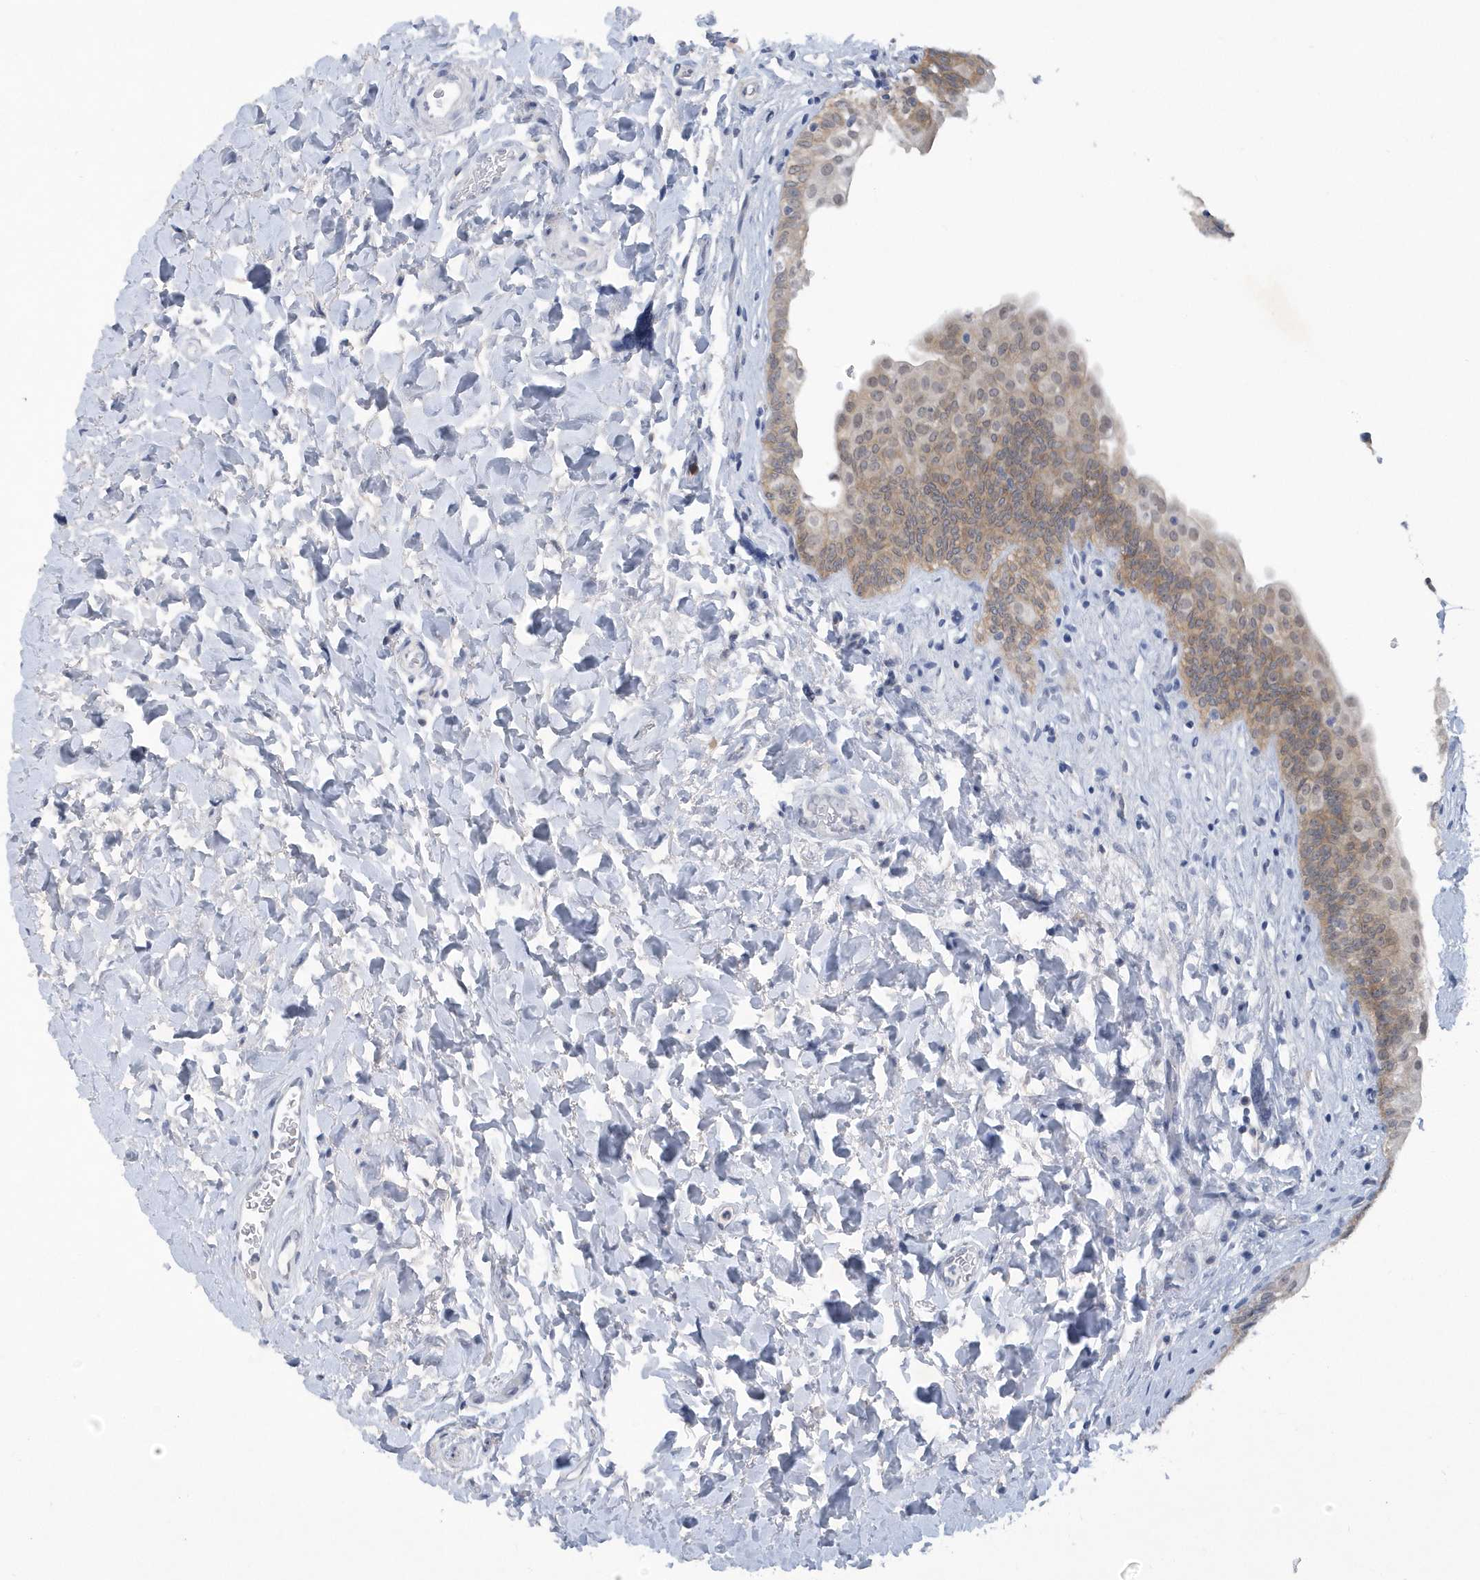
{"staining": {"intensity": "moderate", "quantity": ">75%", "location": "cytoplasmic/membranous"}, "tissue": "urinary bladder", "cell_type": "Urothelial cells", "image_type": "normal", "snomed": [{"axis": "morphology", "description": "Normal tissue, NOS"}, {"axis": "topography", "description": "Urinary bladder"}], "caption": "Immunohistochemistry (IHC) of unremarkable urinary bladder shows medium levels of moderate cytoplasmic/membranous expression in about >75% of urothelial cells.", "gene": "SRGAP3", "patient": {"sex": "male", "age": 83}}